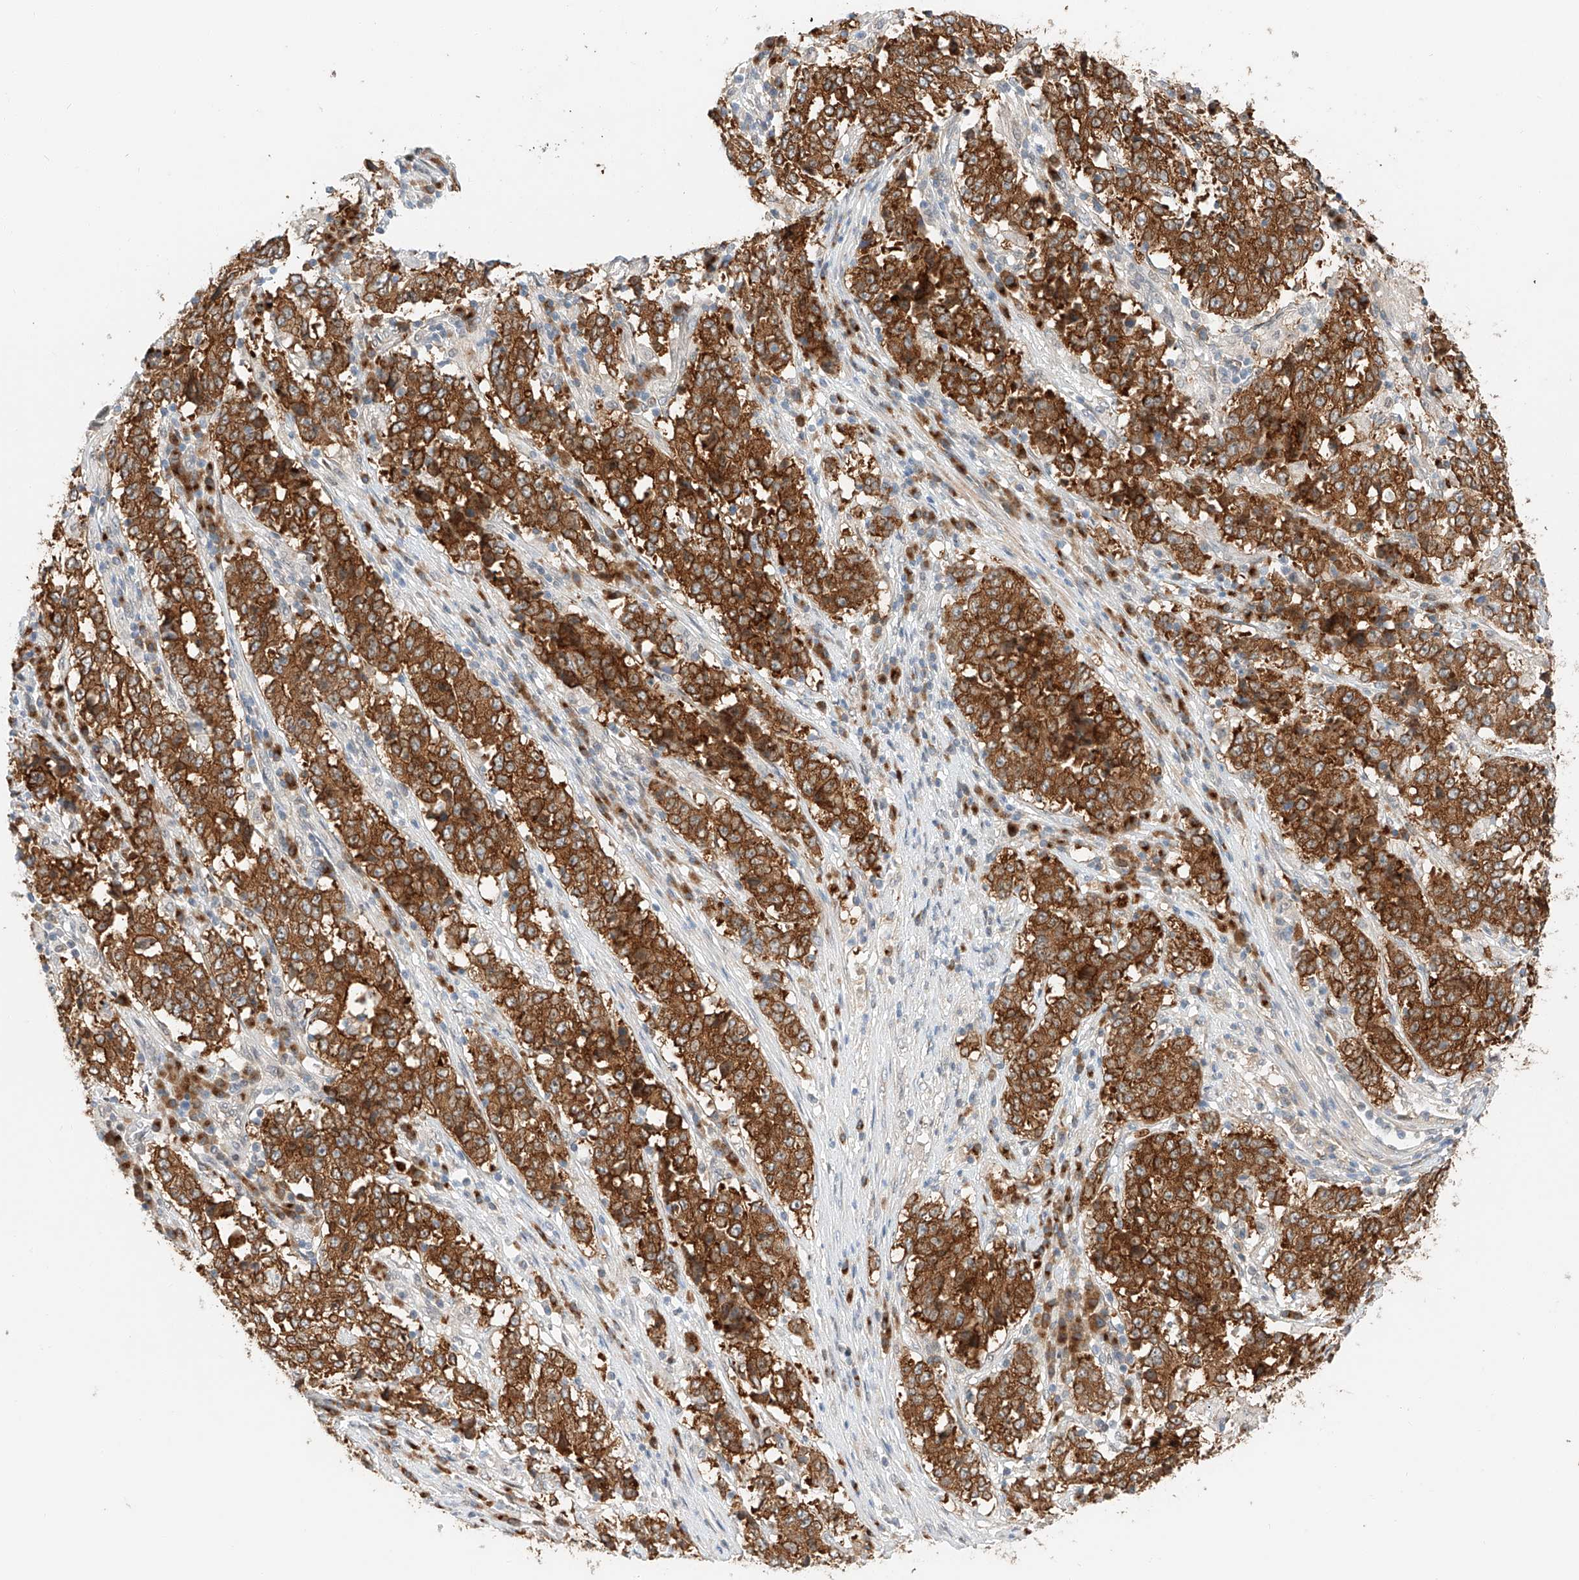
{"staining": {"intensity": "strong", "quantity": ">75%", "location": "cytoplasmic/membranous"}, "tissue": "stomach cancer", "cell_type": "Tumor cells", "image_type": "cancer", "snomed": [{"axis": "morphology", "description": "Adenocarcinoma, NOS"}, {"axis": "topography", "description": "Stomach"}], "caption": "Stomach adenocarcinoma was stained to show a protein in brown. There is high levels of strong cytoplasmic/membranous staining in approximately >75% of tumor cells. (DAB (3,3'-diaminobenzidine) IHC, brown staining for protein, blue staining for nuclei).", "gene": "CARMIL1", "patient": {"sex": "male", "age": 59}}